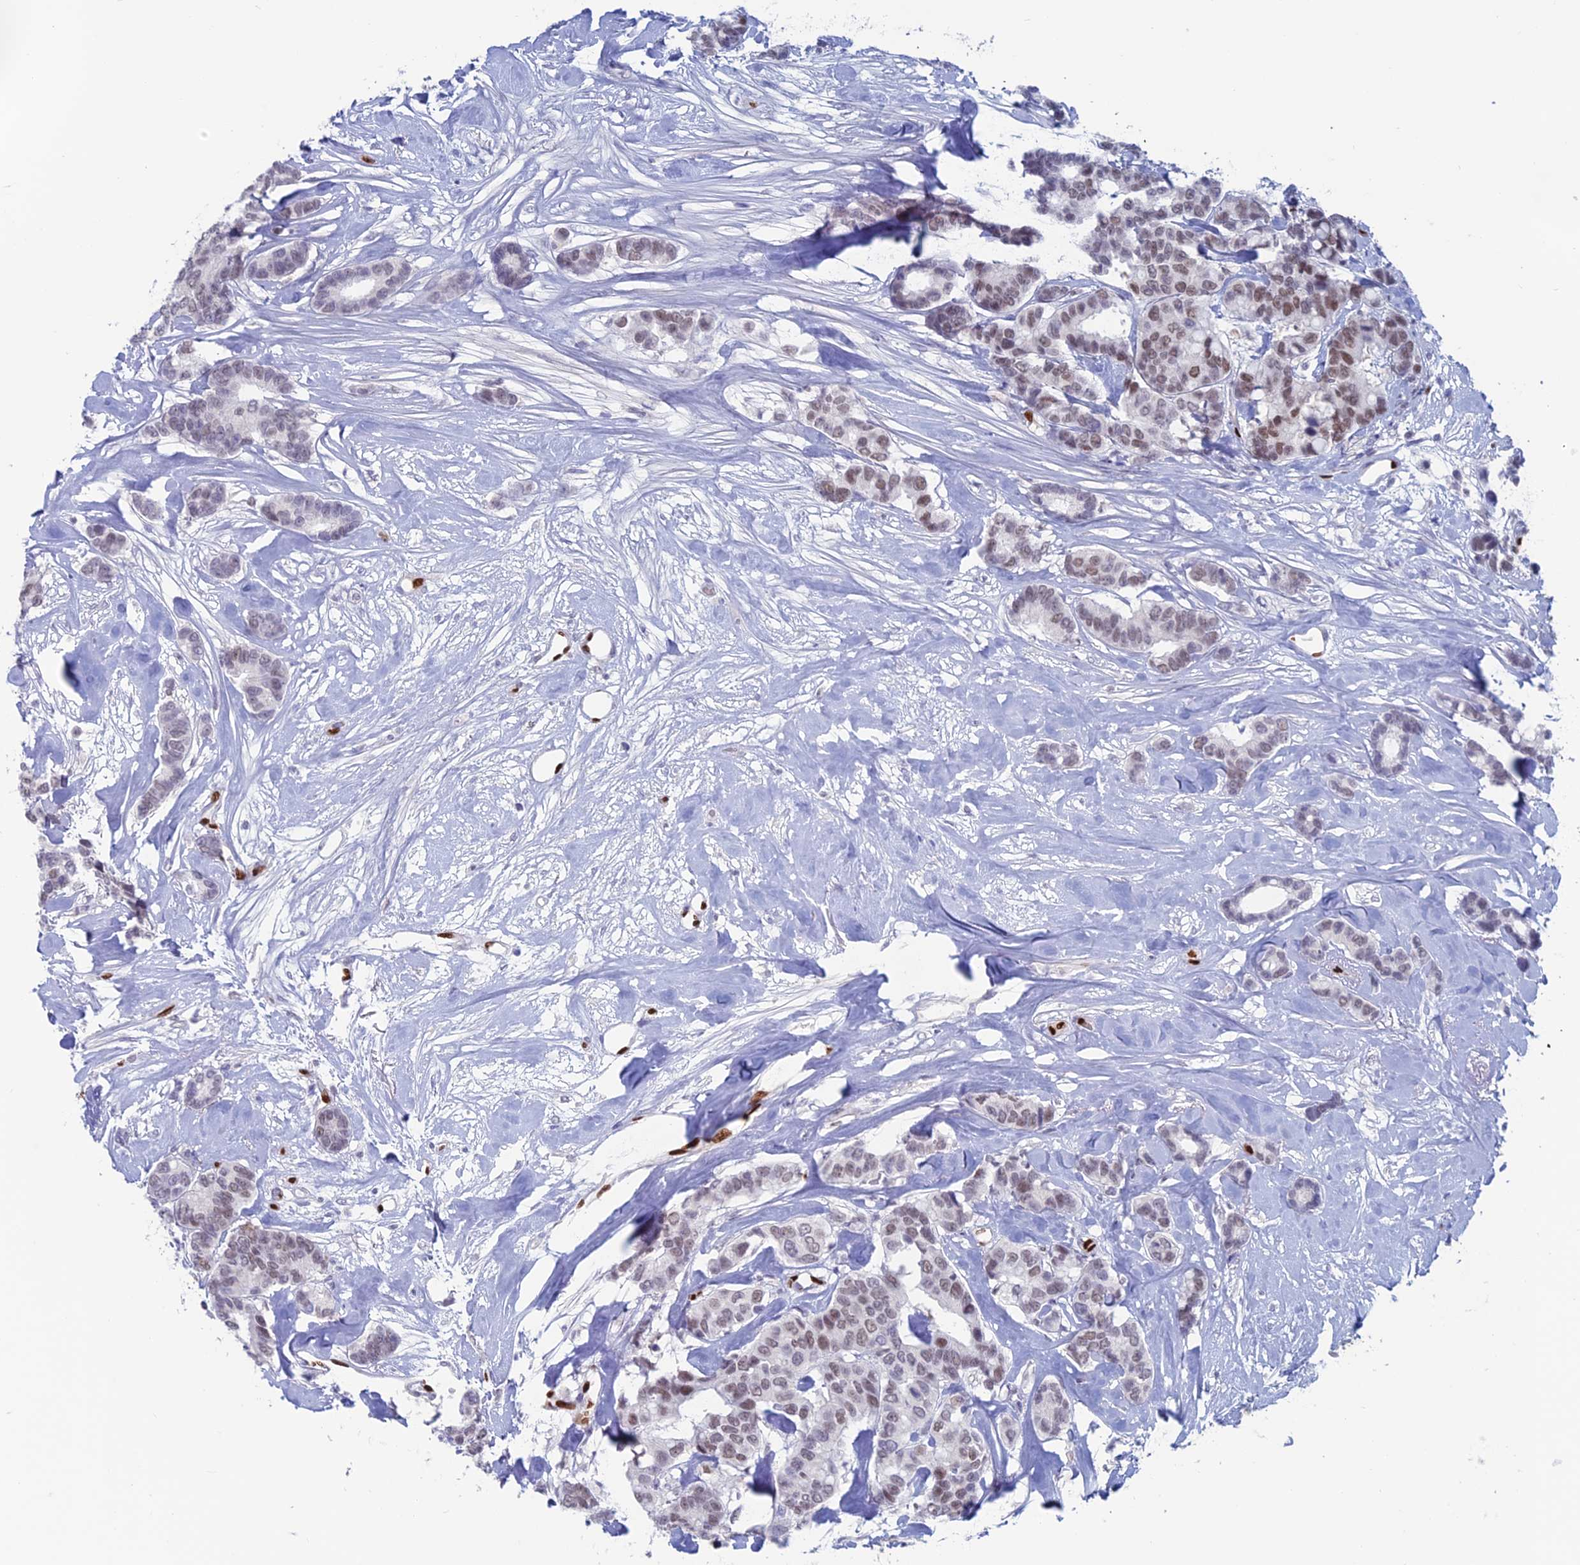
{"staining": {"intensity": "moderate", "quantity": "25%-75%", "location": "nuclear"}, "tissue": "breast cancer", "cell_type": "Tumor cells", "image_type": "cancer", "snomed": [{"axis": "morphology", "description": "Duct carcinoma"}, {"axis": "topography", "description": "Breast"}], "caption": "The image displays immunohistochemical staining of breast infiltrating ductal carcinoma. There is moderate nuclear staining is identified in about 25%-75% of tumor cells. (Stains: DAB (3,3'-diaminobenzidine) in brown, nuclei in blue, Microscopy: brightfield microscopy at high magnification).", "gene": "NOL4L", "patient": {"sex": "female", "age": 87}}